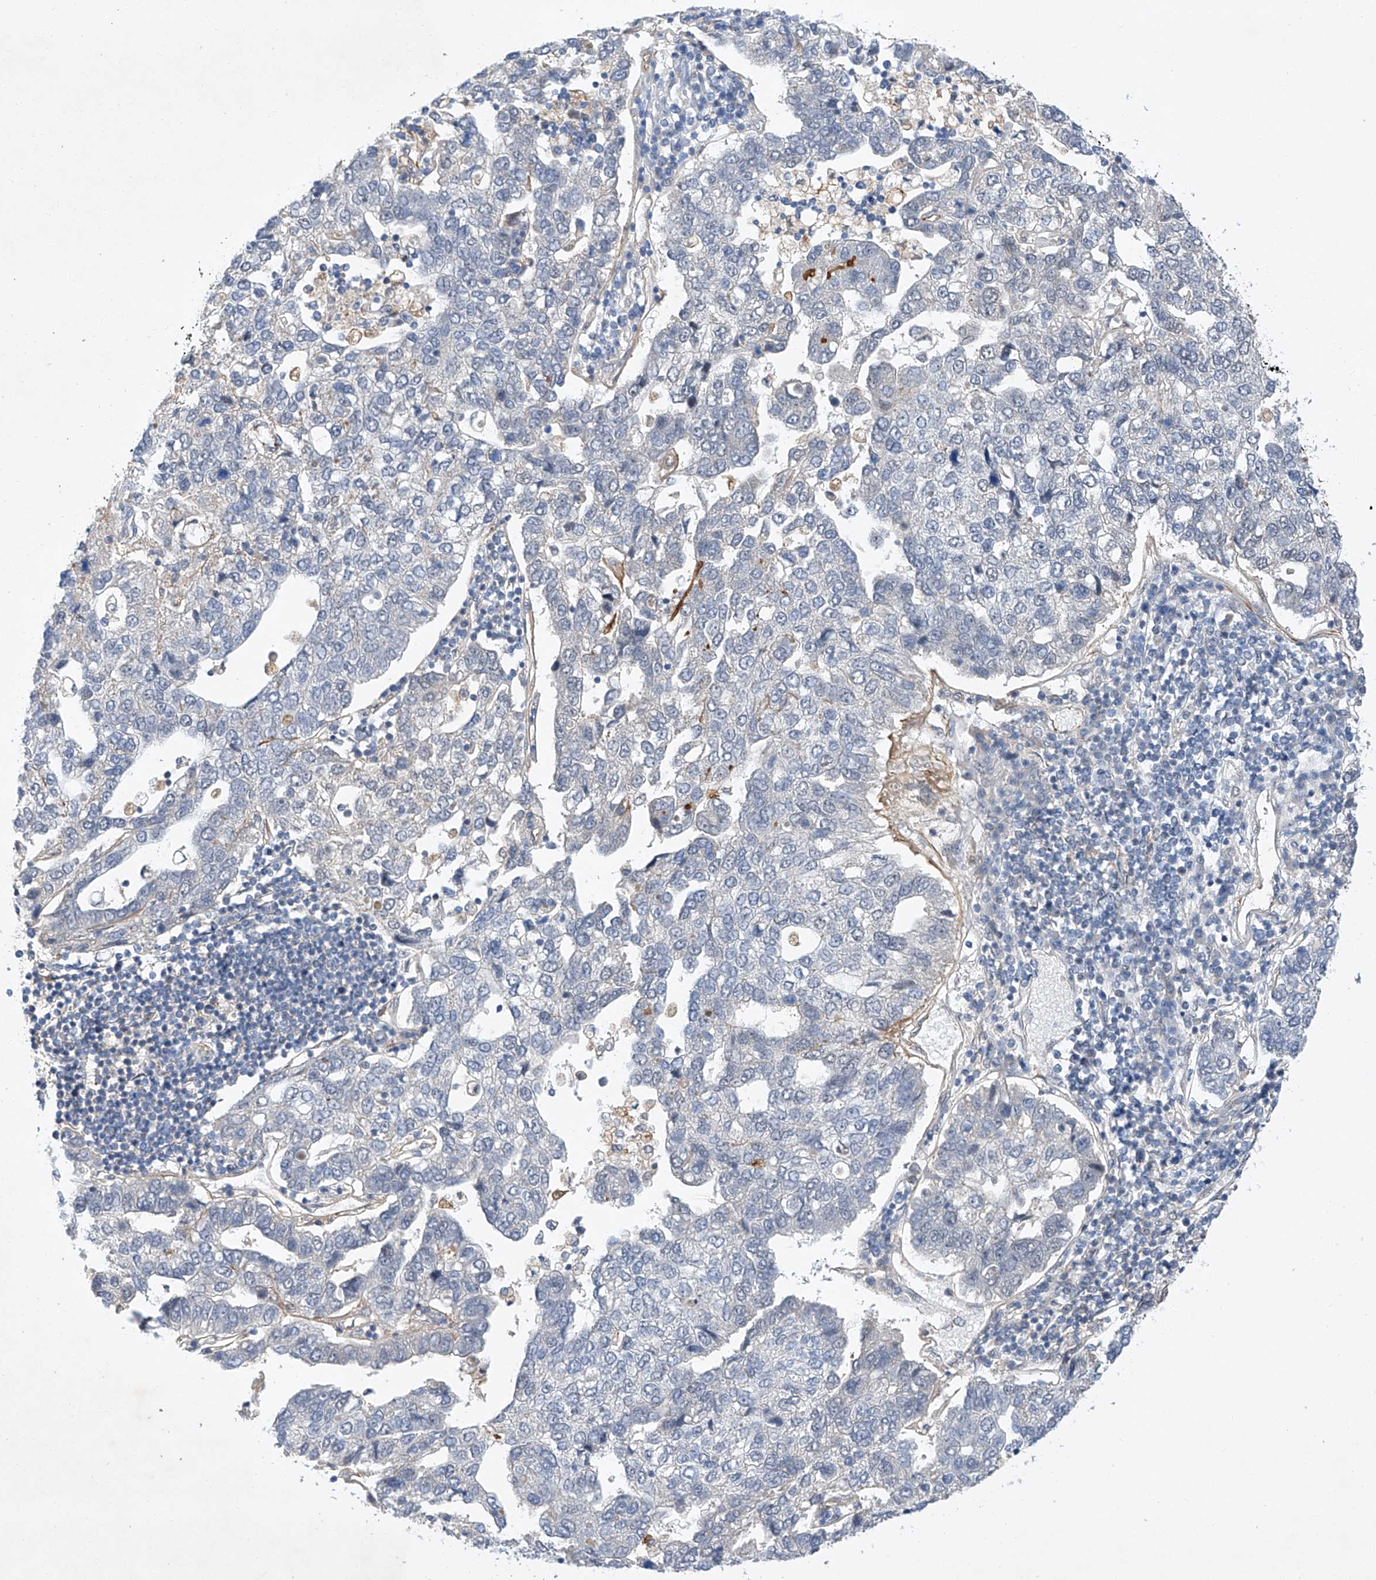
{"staining": {"intensity": "negative", "quantity": "none", "location": "none"}, "tissue": "pancreatic cancer", "cell_type": "Tumor cells", "image_type": "cancer", "snomed": [{"axis": "morphology", "description": "Adenocarcinoma, NOS"}, {"axis": "topography", "description": "Pancreas"}], "caption": "Protein analysis of pancreatic cancer (adenocarcinoma) shows no significant expression in tumor cells. (Brightfield microscopy of DAB (3,3'-diaminobenzidine) immunohistochemistry (IHC) at high magnification).", "gene": "AMD1", "patient": {"sex": "female", "age": 61}}